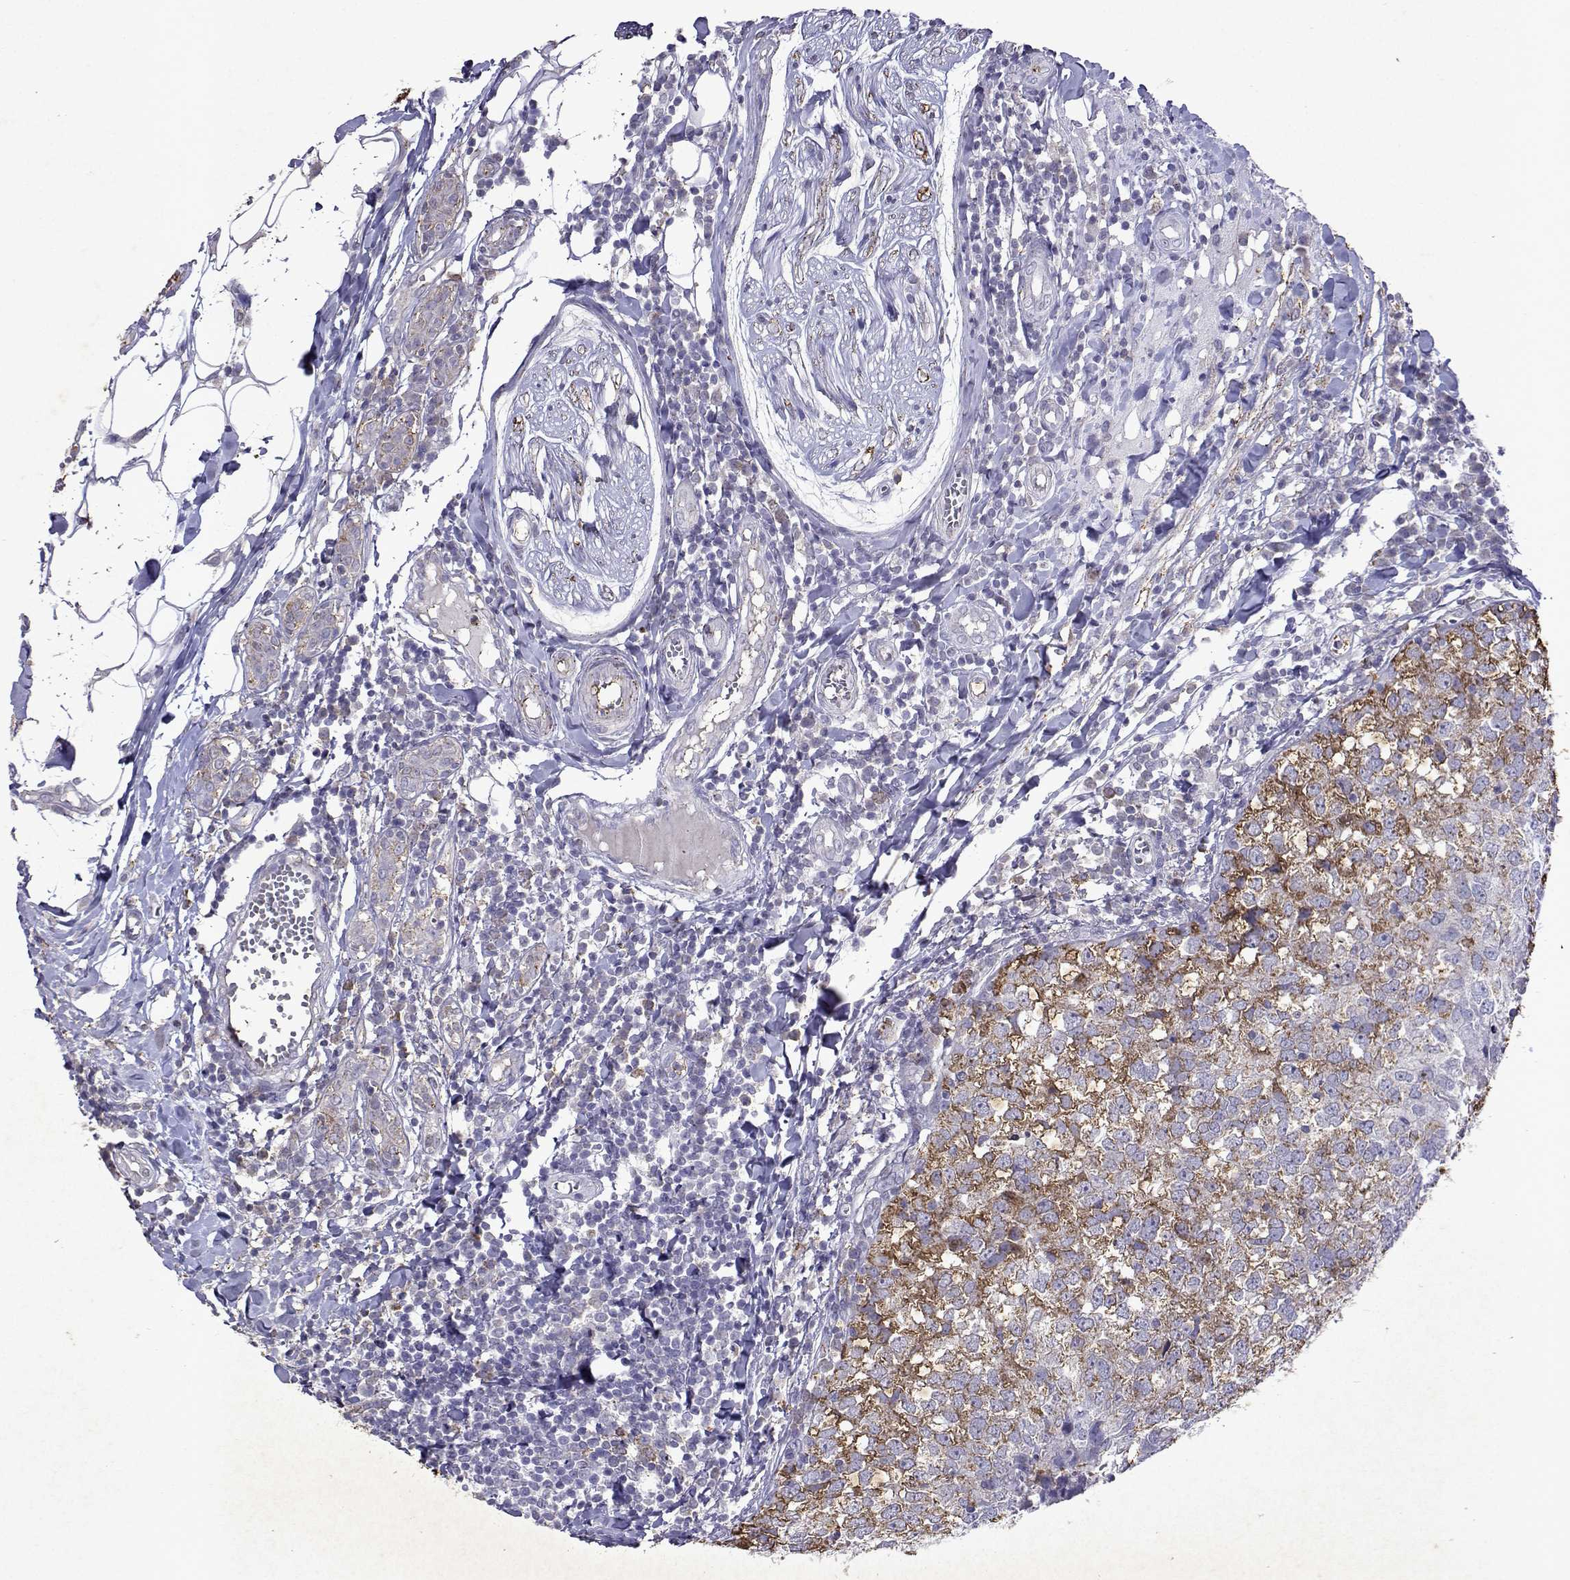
{"staining": {"intensity": "moderate", "quantity": "25%-75%", "location": "cytoplasmic/membranous"}, "tissue": "breast cancer", "cell_type": "Tumor cells", "image_type": "cancer", "snomed": [{"axis": "morphology", "description": "Duct carcinoma"}, {"axis": "topography", "description": "Breast"}], "caption": "IHC photomicrograph of breast cancer stained for a protein (brown), which demonstrates medium levels of moderate cytoplasmic/membranous expression in approximately 25%-75% of tumor cells.", "gene": "DUSP28", "patient": {"sex": "female", "age": 30}}